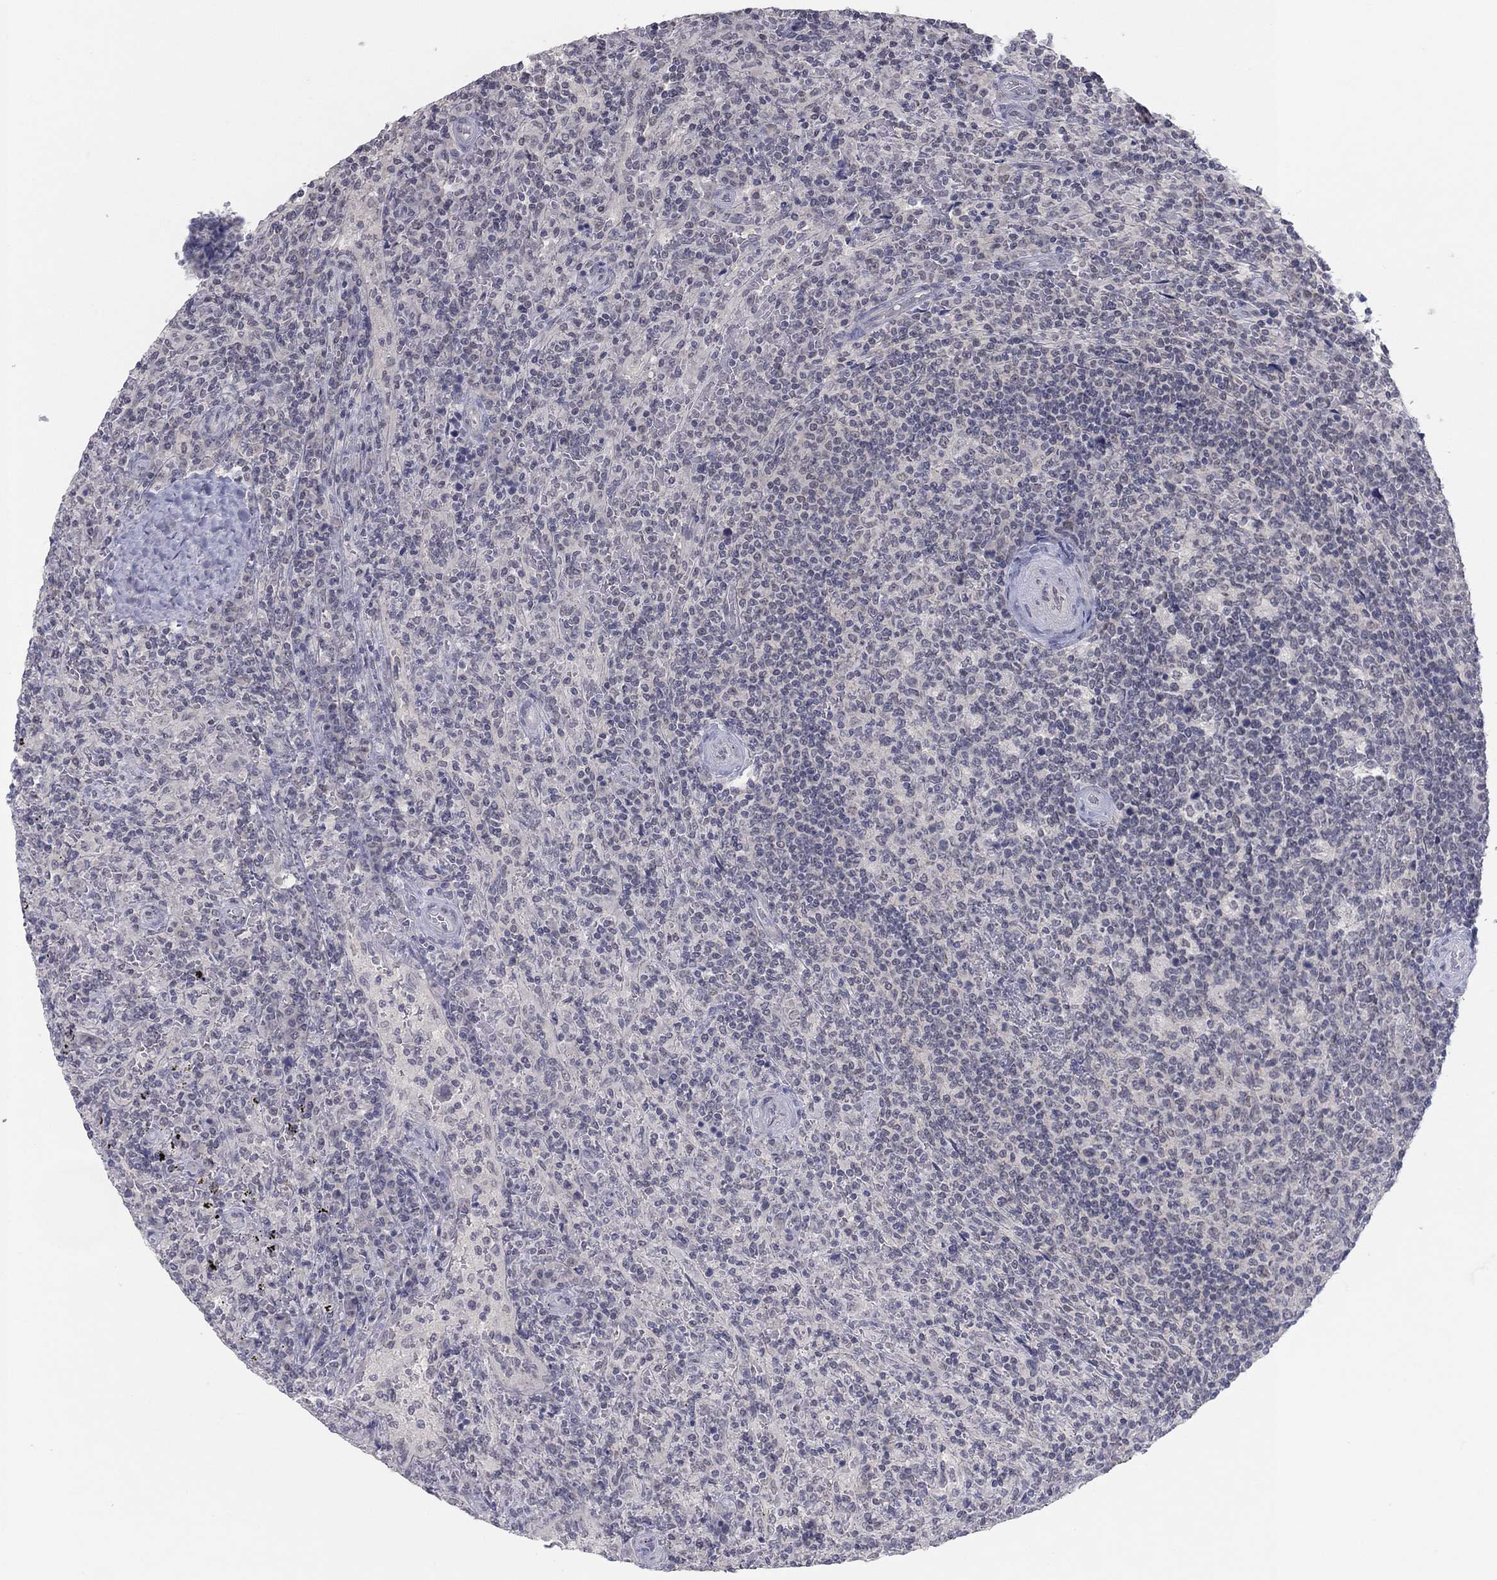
{"staining": {"intensity": "negative", "quantity": "none", "location": "none"}, "tissue": "lymphoma", "cell_type": "Tumor cells", "image_type": "cancer", "snomed": [{"axis": "morphology", "description": "Malignant lymphoma, non-Hodgkin's type, Low grade"}, {"axis": "topography", "description": "Spleen"}], "caption": "High power microscopy histopathology image of an immunohistochemistry photomicrograph of lymphoma, revealing no significant staining in tumor cells.", "gene": "SLC22A2", "patient": {"sex": "male", "age": 62}}